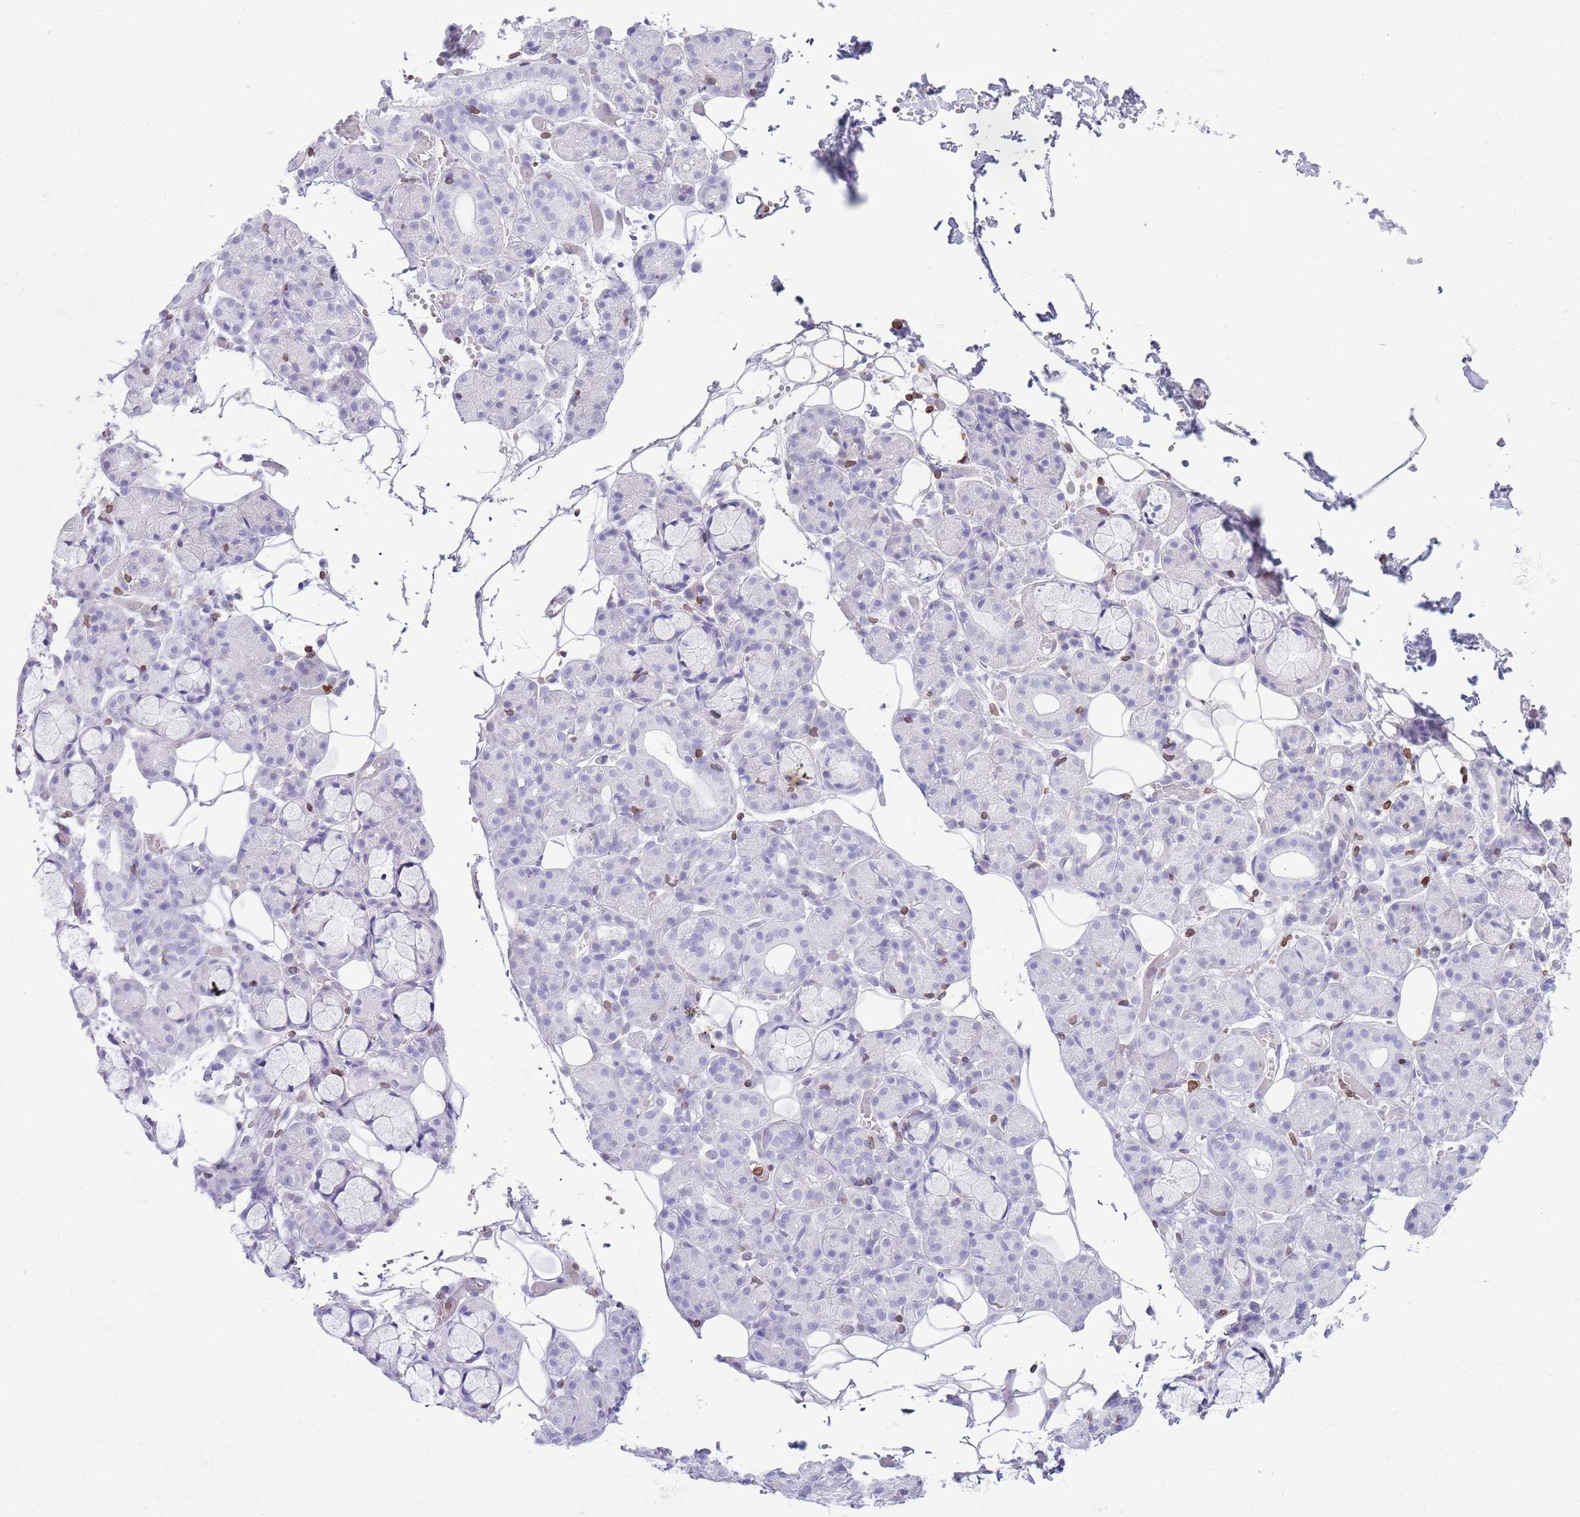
{"staining": {"intensity": "negative", "quantity": "none", "location": "none"}, "tissue": "salivary gland", "cell_type": "Glandular cells", "image_type": "normal", "snomed": [{"axis": "morphology", "description": "Normal tissue, NOS"}, {"axis": "topography", "description": "Salivary gland"}], "caption": "Glandular cells show no significant protein positivity in unremarkable salivary gland. The staining was performed using DAB (3,3'-diaminobenzidine) to visualize the protein expression in brown, while the nuclei were stained in blue with hematoxylin (Magnification: 20x).", "gene": "LBR", "patient": {"sex": "male", "age": 63}}